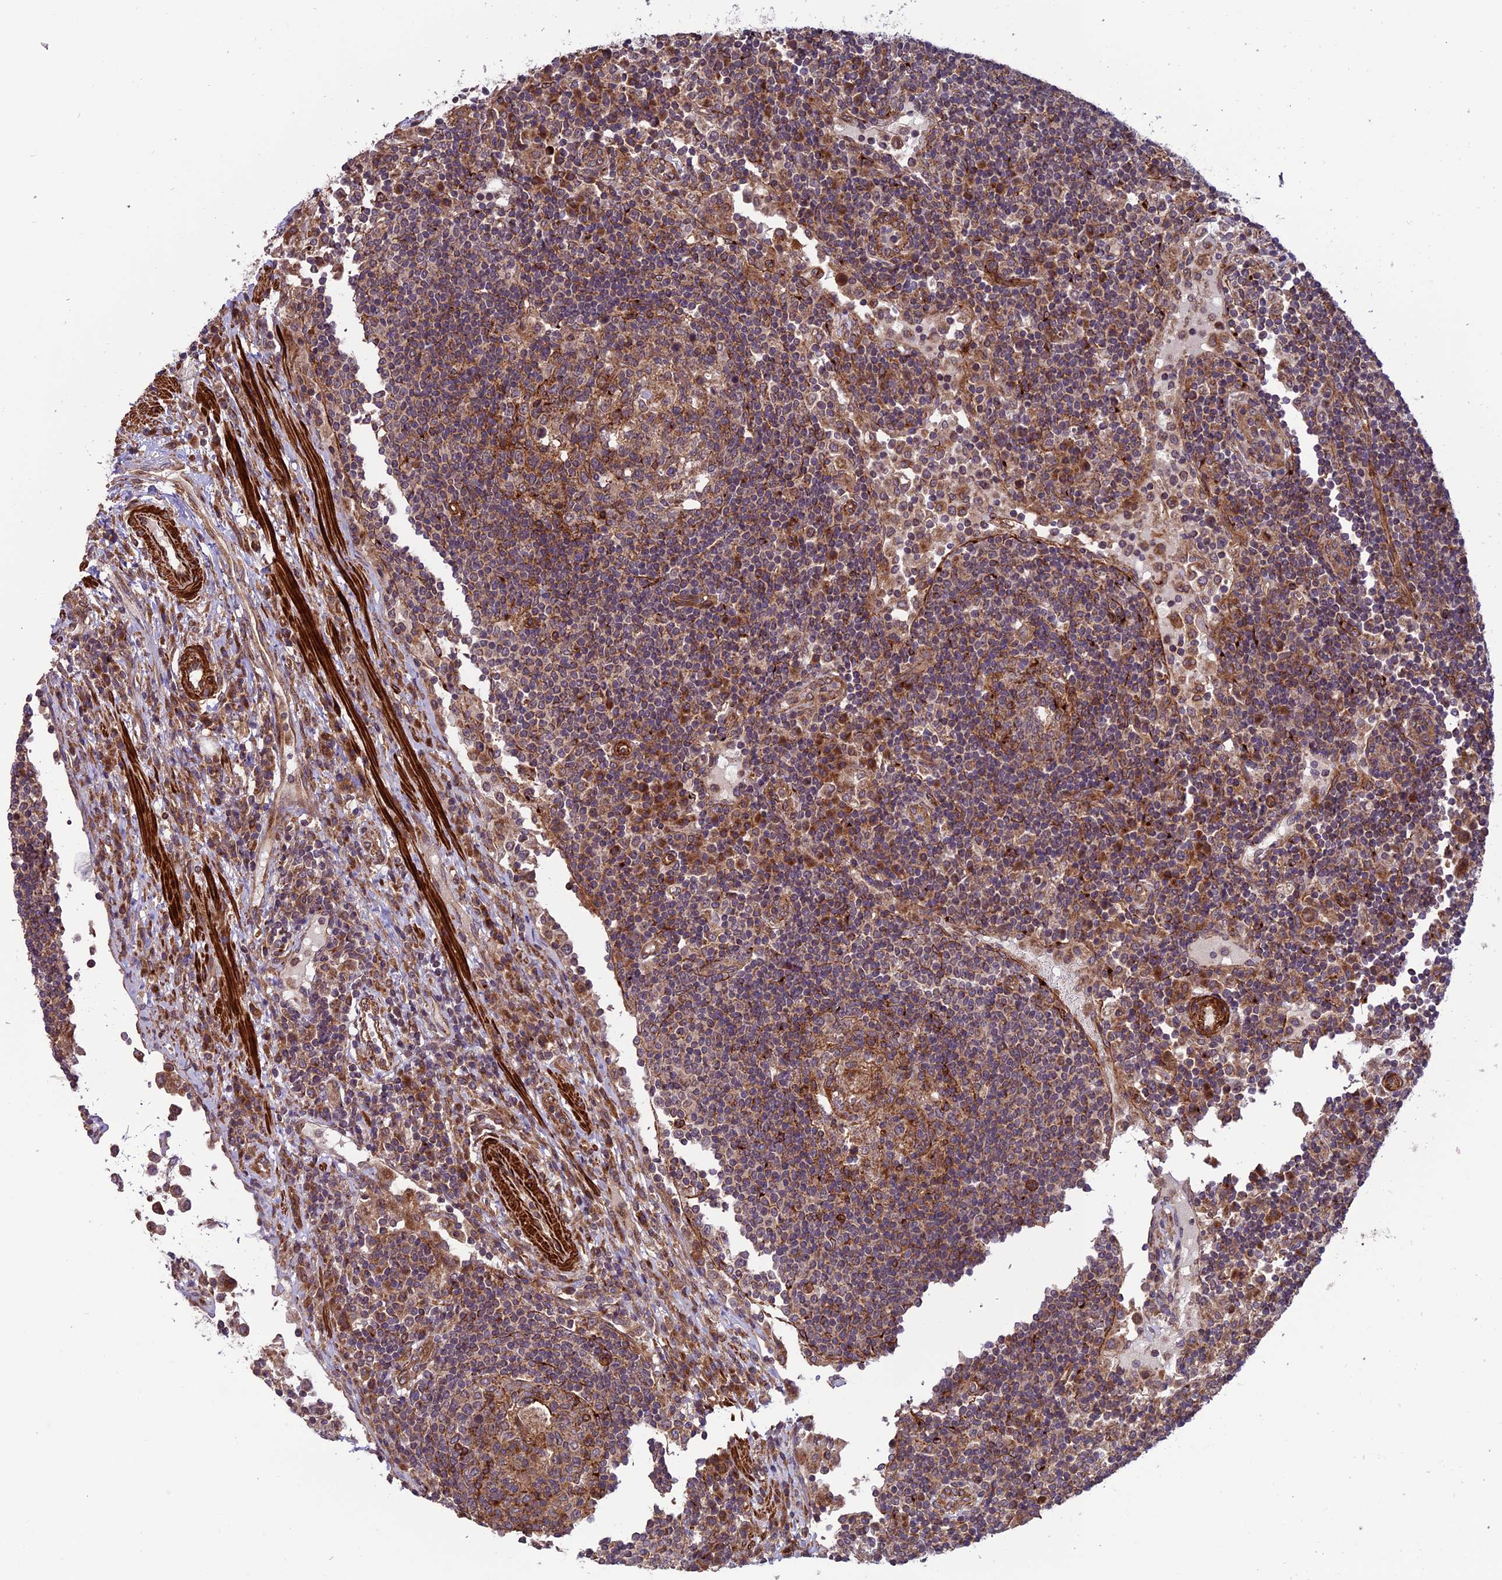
{"staining": {"intensity": "moderate", "quantity": ">75%", "location": "cytoplasmic/membranous"}, "tissue": "lymph node", "cell_type": "Germinal center cells", "image_type": "normal", "snomed": [{"axis": "morphology", "description": "Normal tissue, NOS"}, {"axis": "topography", "description": "Lymph node"}], "caption": "Lymph node stained with DAB (3,3'-diaminobenzidine) immunohistochemistry reveals medium levels of moderate cytoplasmic/membranous staining in approximately >75% of germinal center cells.", "gene": "TNIP3", "patient": {"sex": "female", "age": 53}}